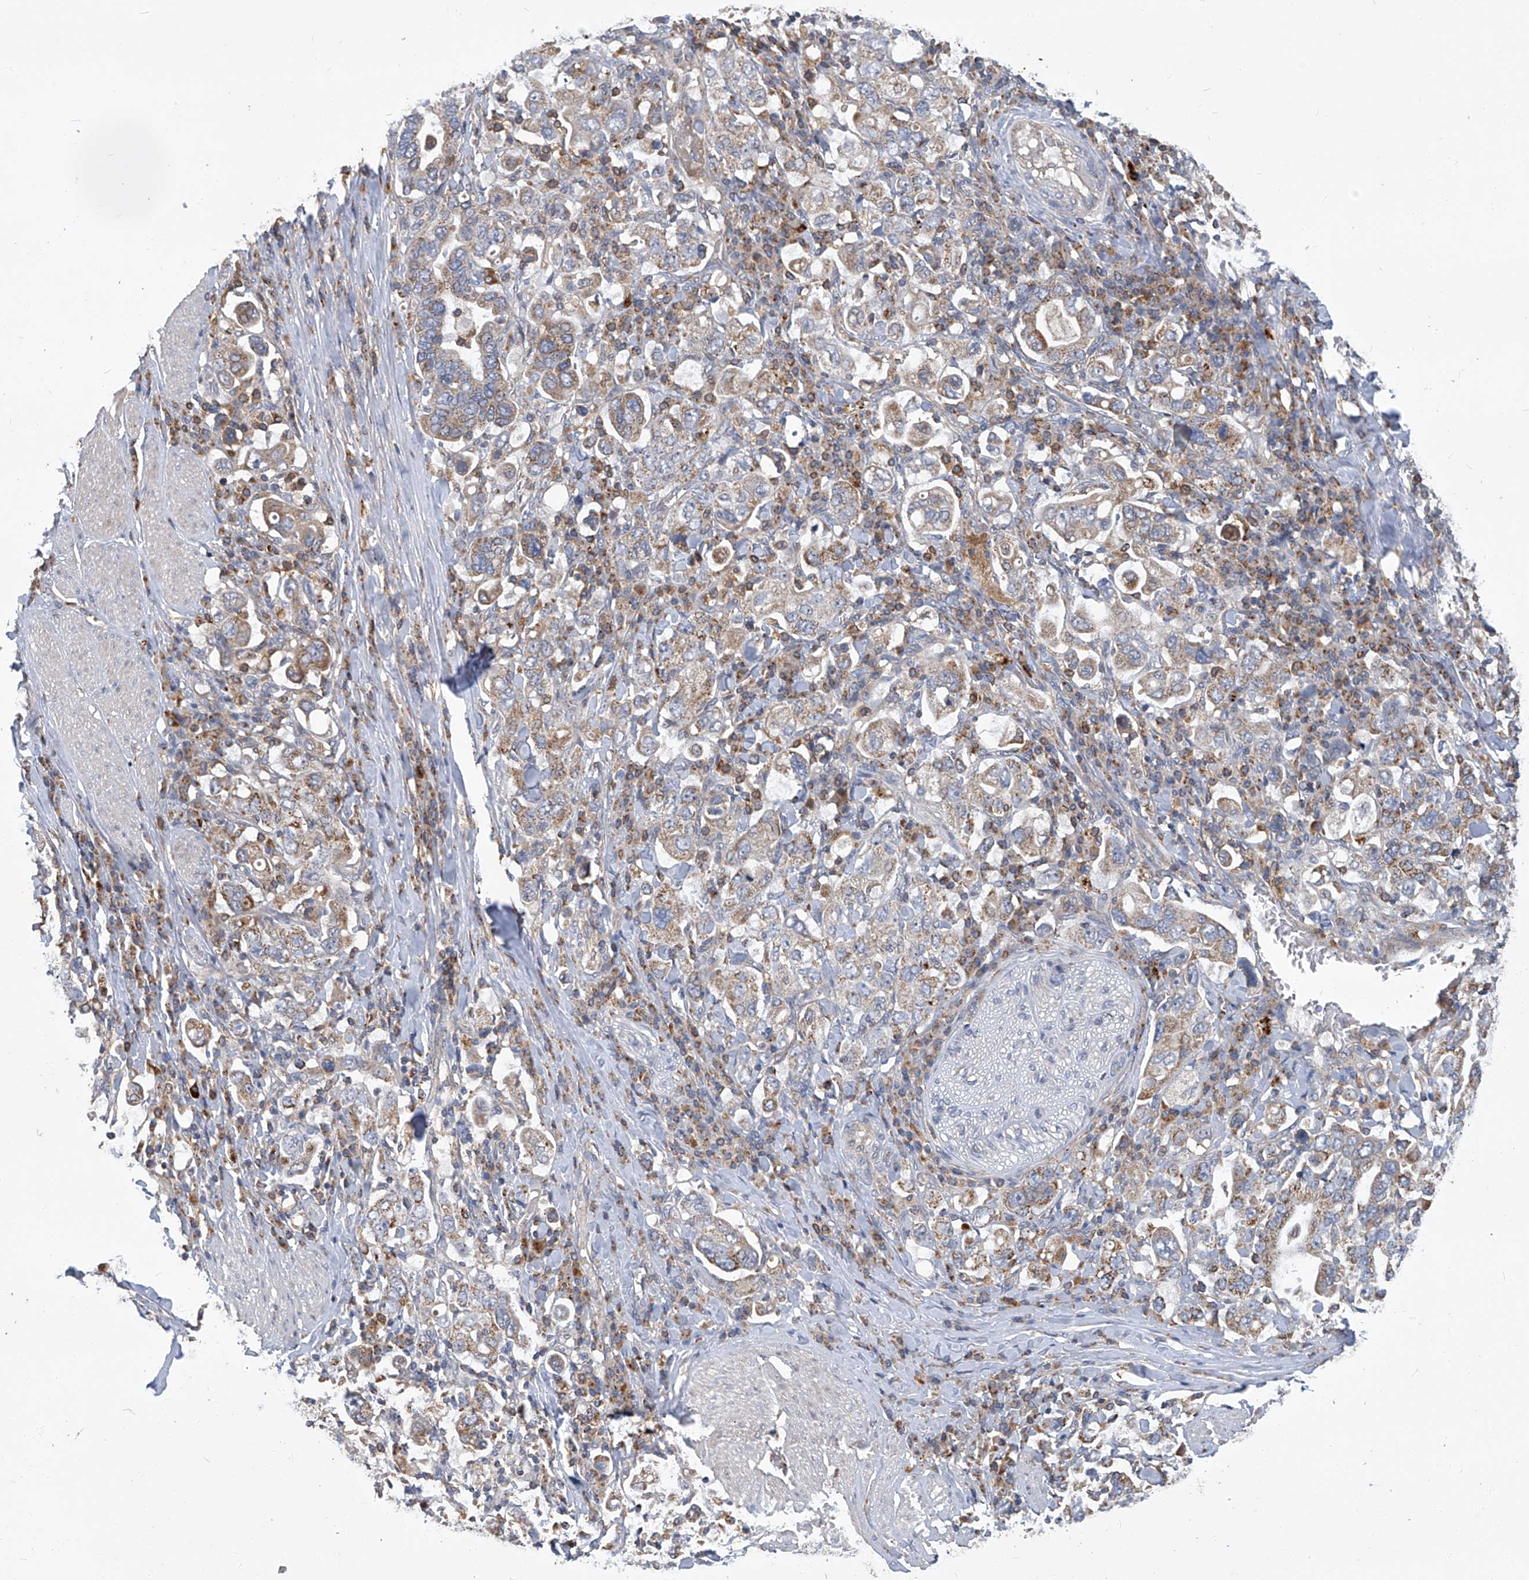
{"staining": {"intensity": "weak", "quantity": "25%-75%", "location": "cytoplasmic/membranous"}, "tissue": "stomach cancer", "cell_type": "Tumor cells", "image_type": "cancer", "snomed": [{"axis": "morphology", "description": "Adenocarcinoma, NOS"}, {"axis": "topography", "description": "Stomach, upper"}], "caption": "Brown immunohistochemical staining in human stomach adenocarcinoma shows weak cytoplasmic/membranous positivity in about 25%-75% of tumor cells.", "gene": "TNFRSF13B", "patient": {"sex": "male", "age": 62}}